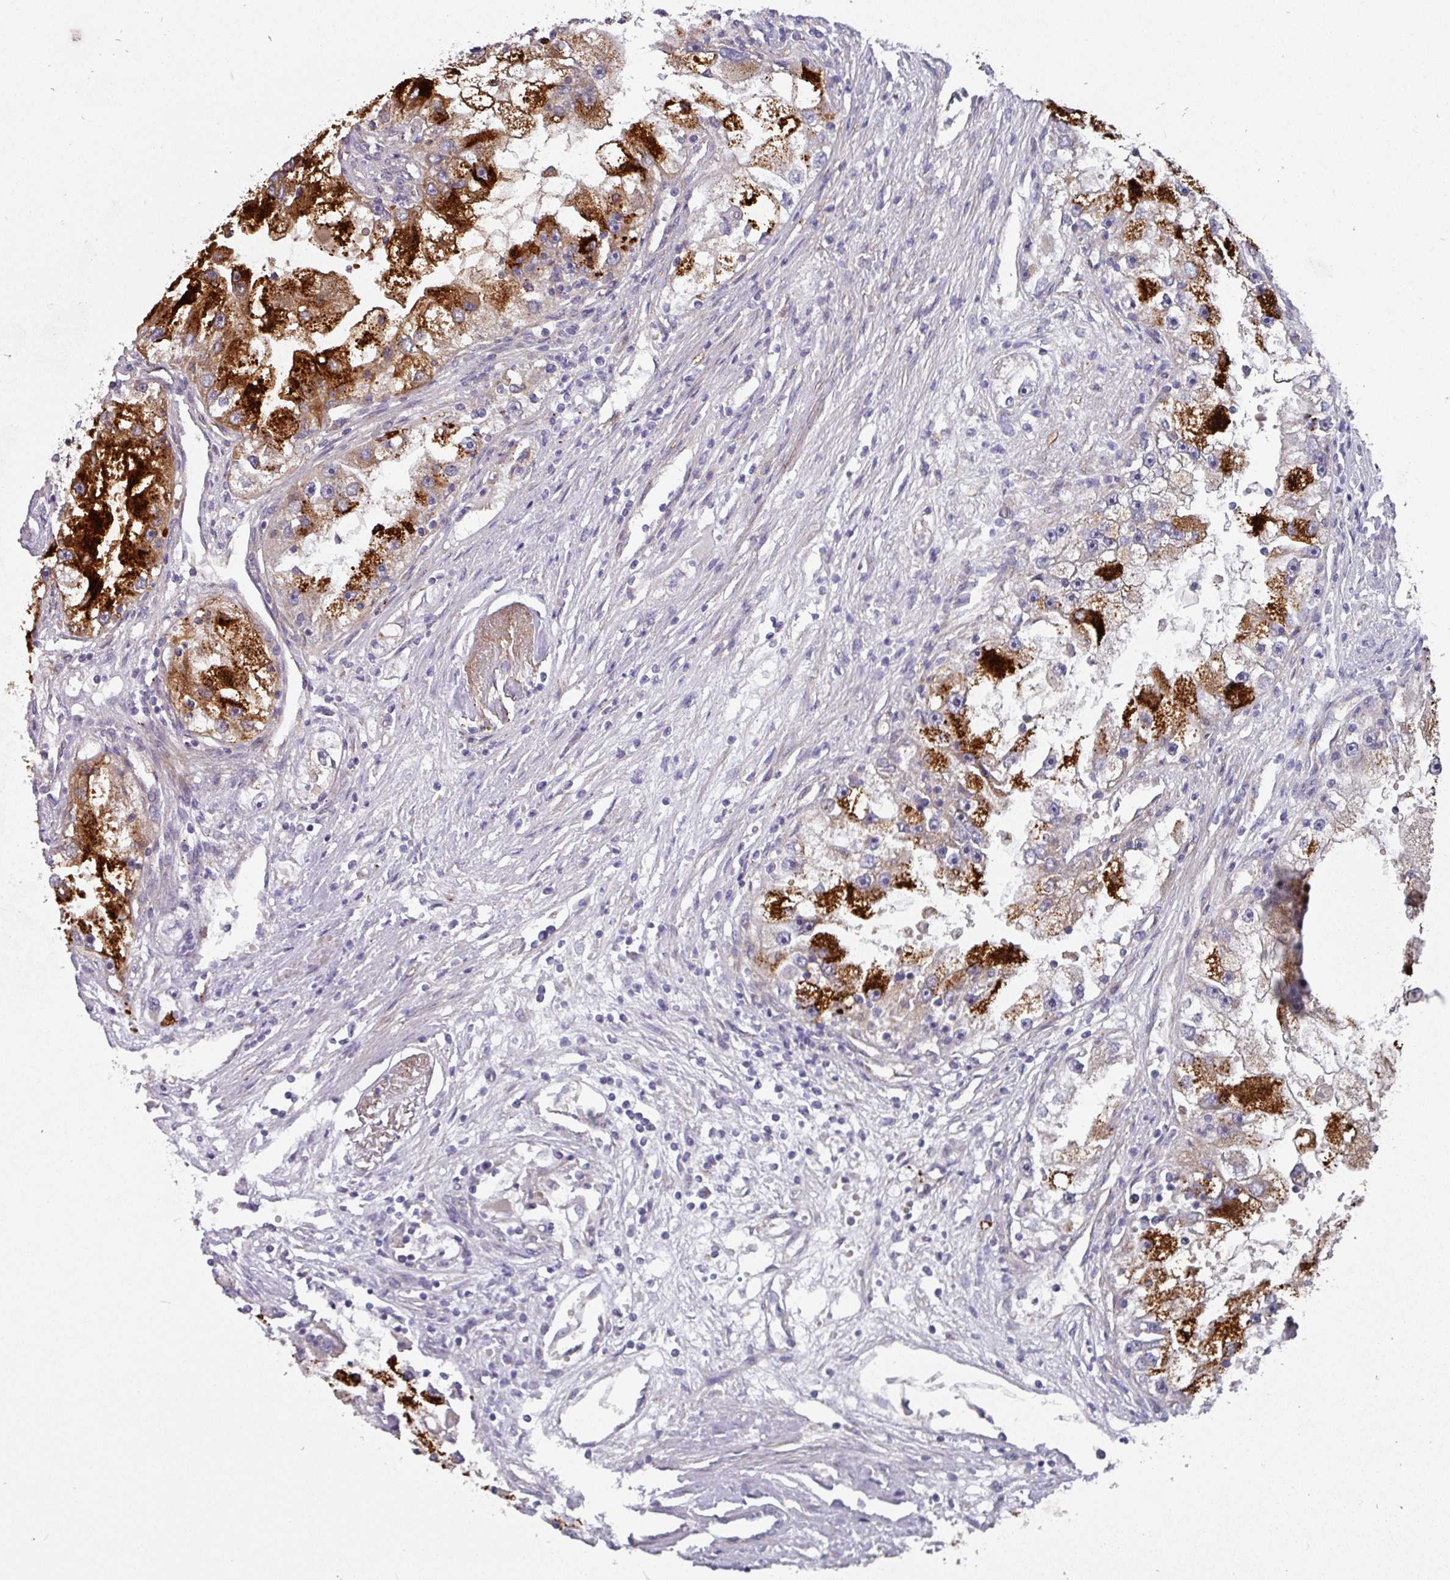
{"staining": {"intensity": "strong", "quantity": "25%-75%", "location": "cytoplasmic/membranous"}, "tissue": "renal cancer", "cell_type": "Tumor cells", "image_type": "cancer", "snomed": [{"axis": "morphology", "description": "Adenocarcinoma, NOS"}, {"axis": "topography", "description": "Kidney"}], "caption": "Protein staining of renal cancer (adenocarcinoma) tissue displays strong cytoplasmic/membranous positivity in approximately 25%-75% of tumor cells. (Brightfield microscopy of DAB IHC at high magnification).", "gene": "DCAF12L2", "patient": {"sex": "male", "age": 63}}